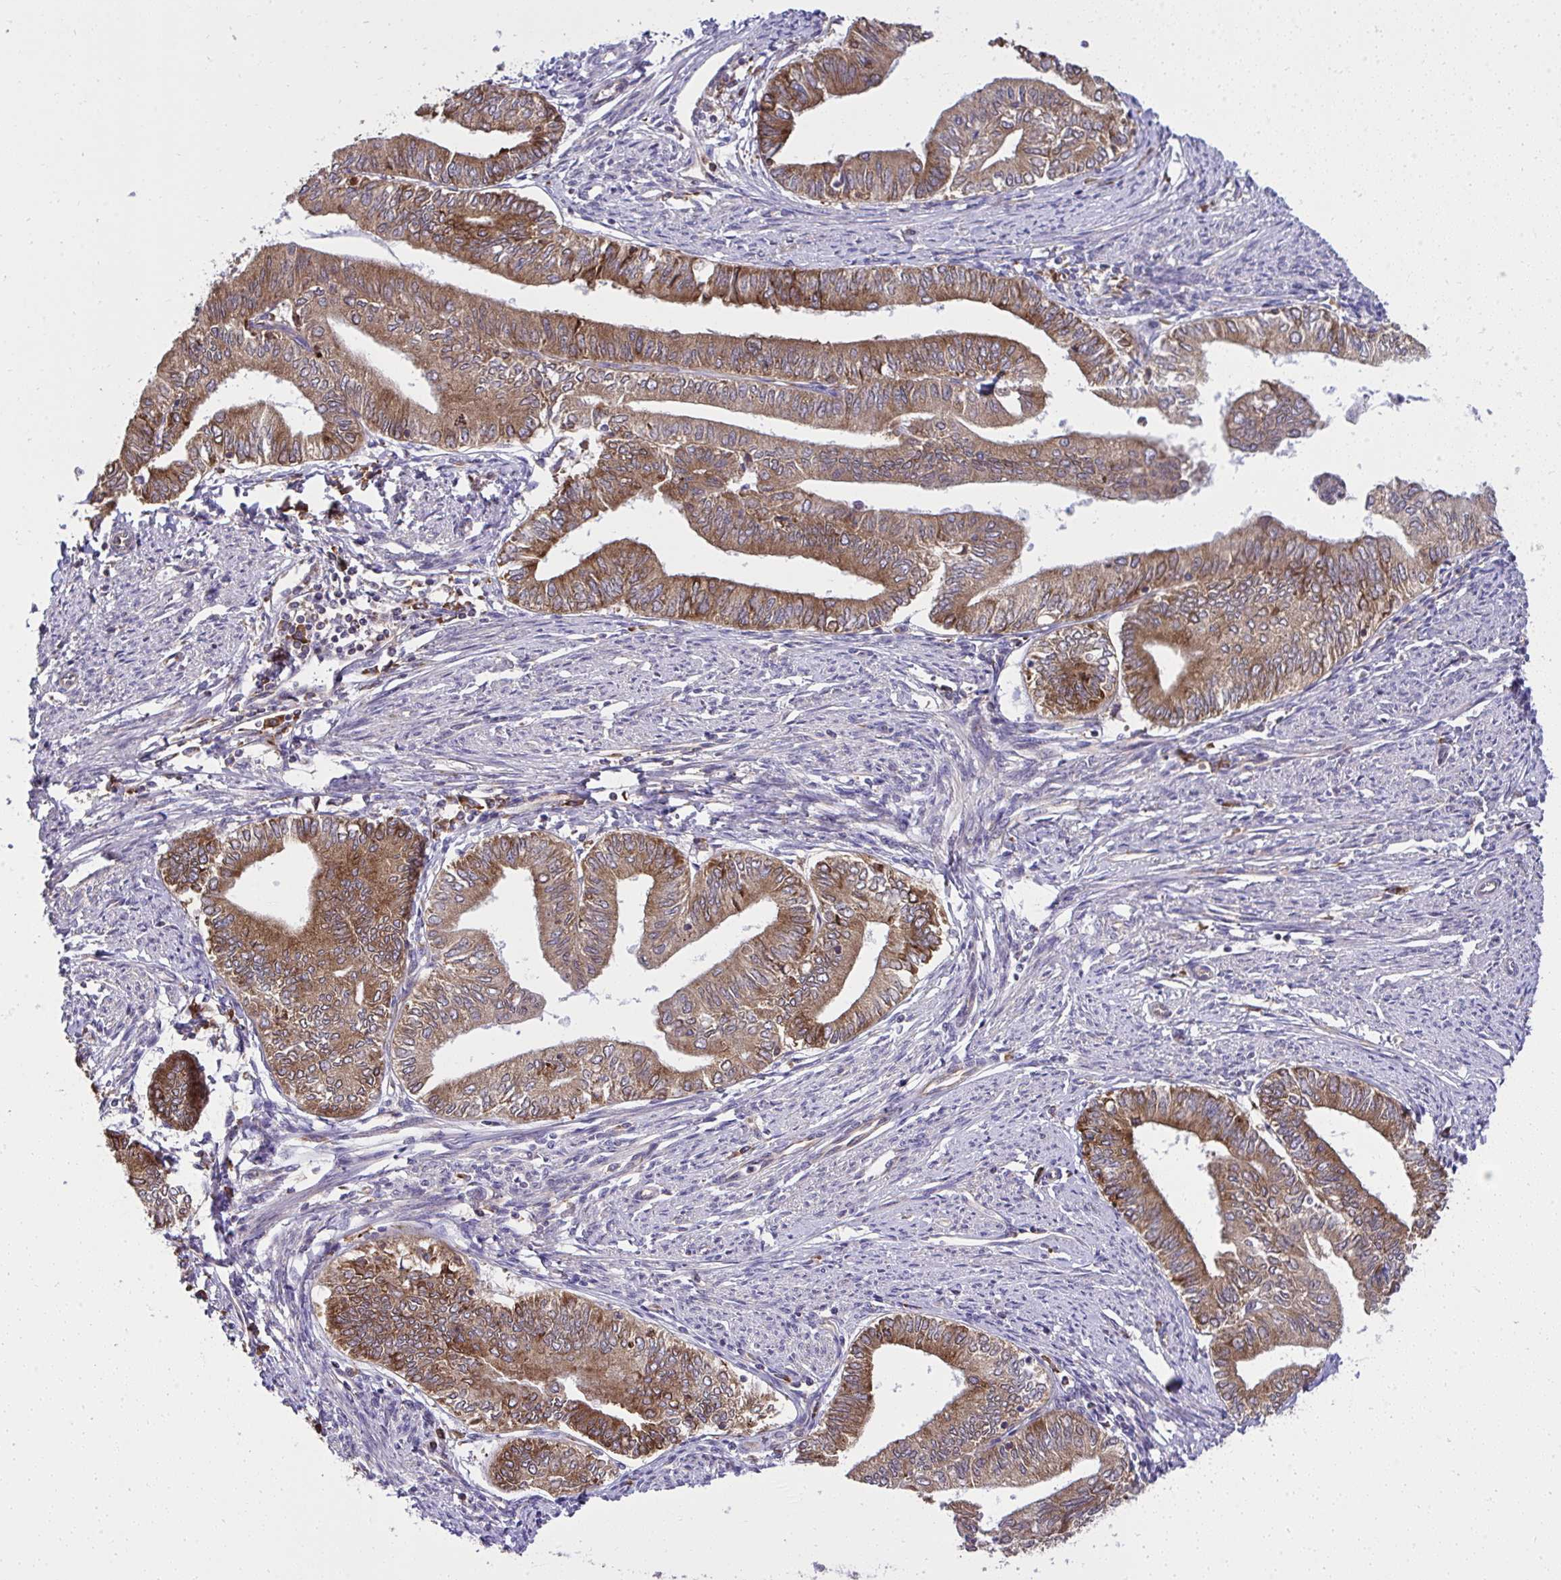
{"staining": {"intensity": "moderate", "quantity": ">75%", "location": "cytoplasmic/membranous"}, "tissue": "endometrial cancer", "cell_type": "Tumor cells", "image_type": "cancer", "snomed": [{"axis": "morphology", "description": "Adenocarcinoma, NOS"}, {"axis": "topography", "description": "Endometrium"}], "caption": "Immunohistochemistry of adenocarcinoma (endometrial) shows medium levels of moderate cytoplasmic/membranous positivity in approximately >75% of tumor cells.", "gene": "RPS7", "patient": {"sex": "female", "age": 66}}